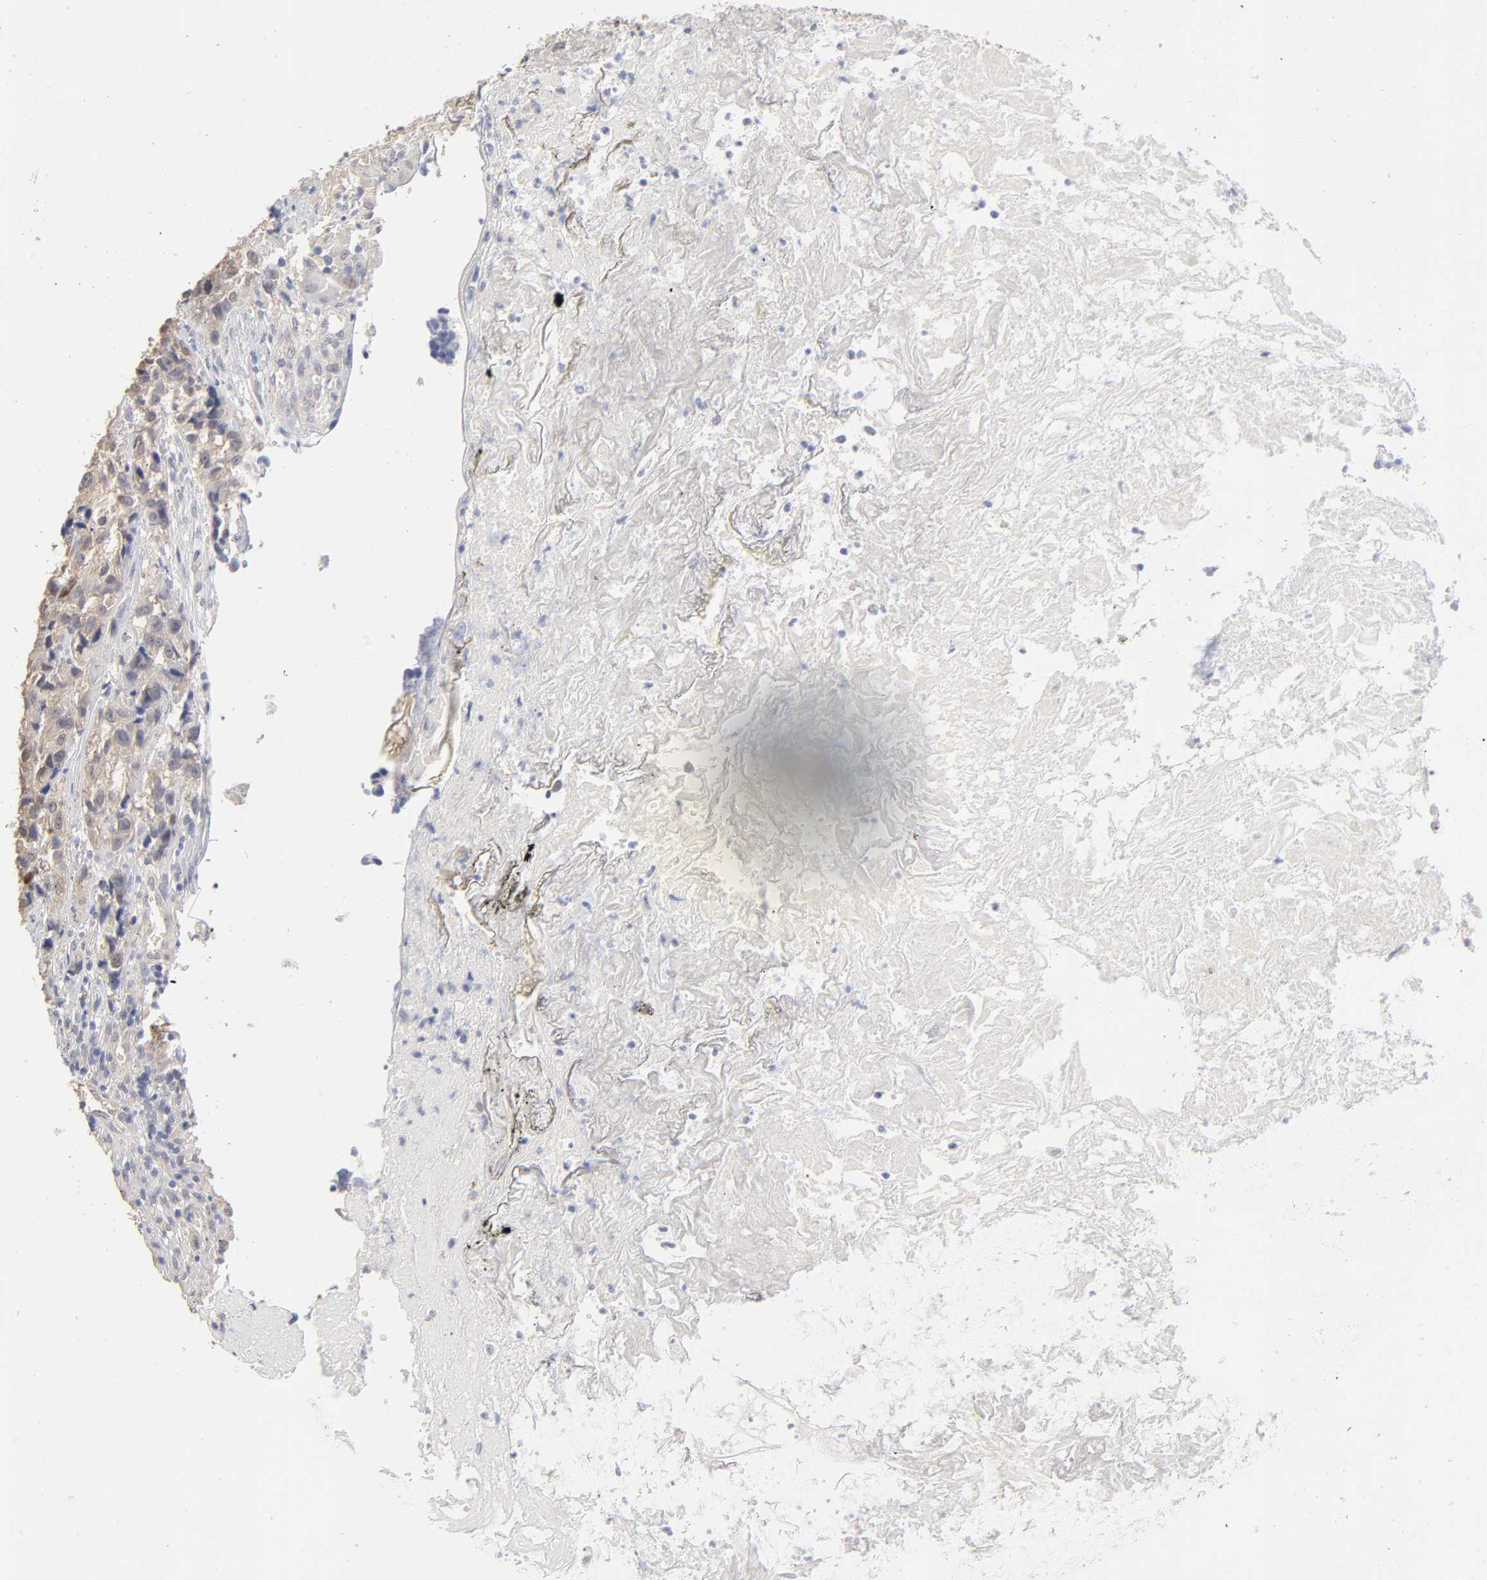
{"staining": {"intensity": "weak", "quantity": ">75%", "location": "cytoplasmic/membranous"}, "tissue": "urothelial cancer", "cell_type": "Tumor cells", "image_type": "cancer", "snomed": [{"axis": "morphology", "description": "Urothelial carcinoma, High grade"}, {"axis": "topography", "description": "Urinary bladder"}], "caption": "About >75% of tumor cells in human urothelial cancer reveal weak cytoplasmic/membranous protein positivity as visualized by brown immunohistochemical staining.", "gene": "DNAL4", "patient": {"sex": "female", "age": 81}}